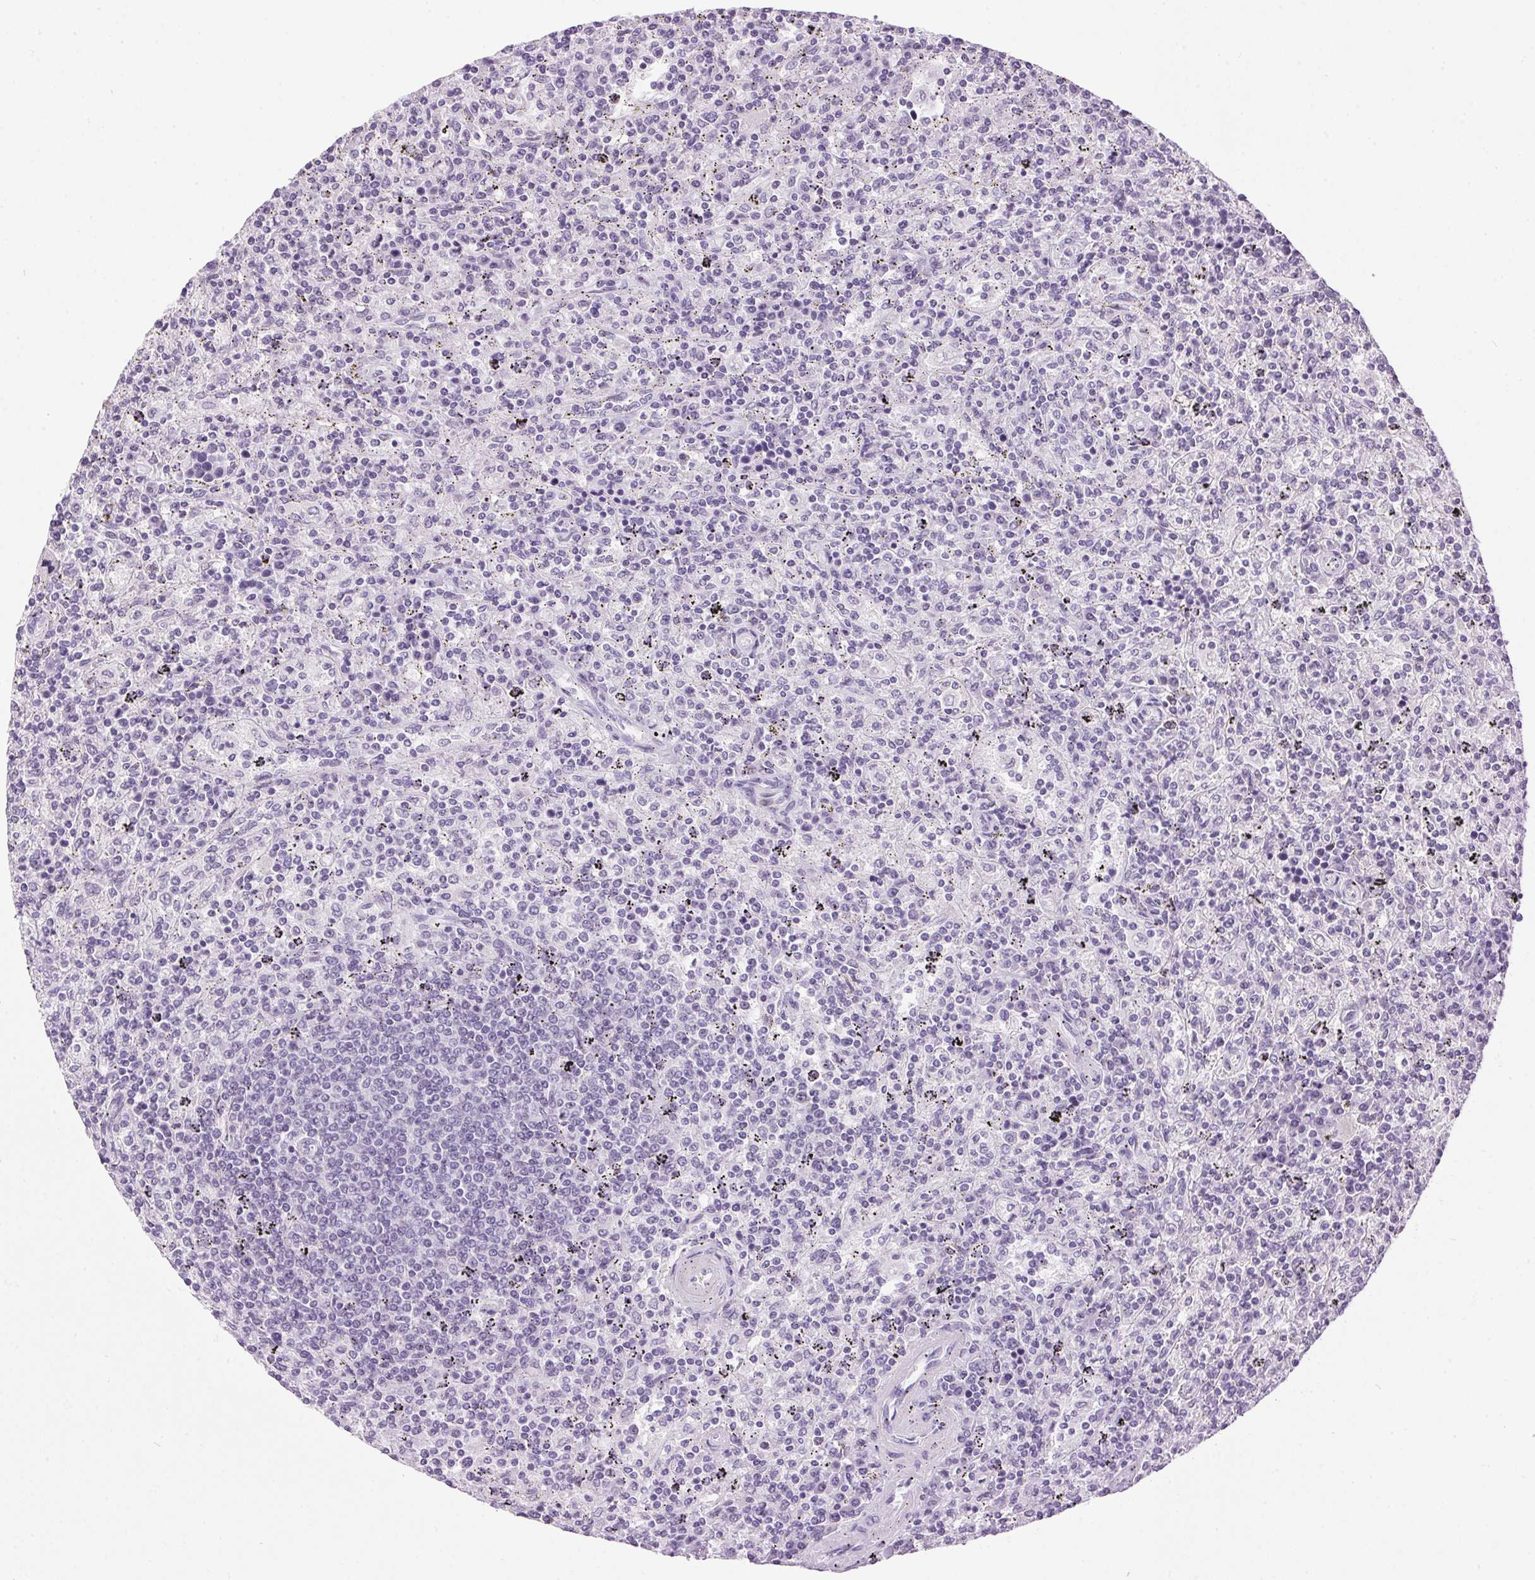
{"staining": {"intensity": "negative", "quantity": "none", "location": "none"}, "tissue": "lymphoma", "cell_type": "Tumor cells", "image_type": "cancer", "snomed": [{"axis": "morphology", "description": "Malignant lymphoma, non-Hodgkin's type, Low grade"}, {"axis": "topography", "description": "Spleen"}], "caption": "Immunohistochemistry of human lymphoma demonstrates no expression in tumor cells. Nuclei are stained in blue.", "gene": "SP7", "patient": {"sex": "male", "age": 62}}